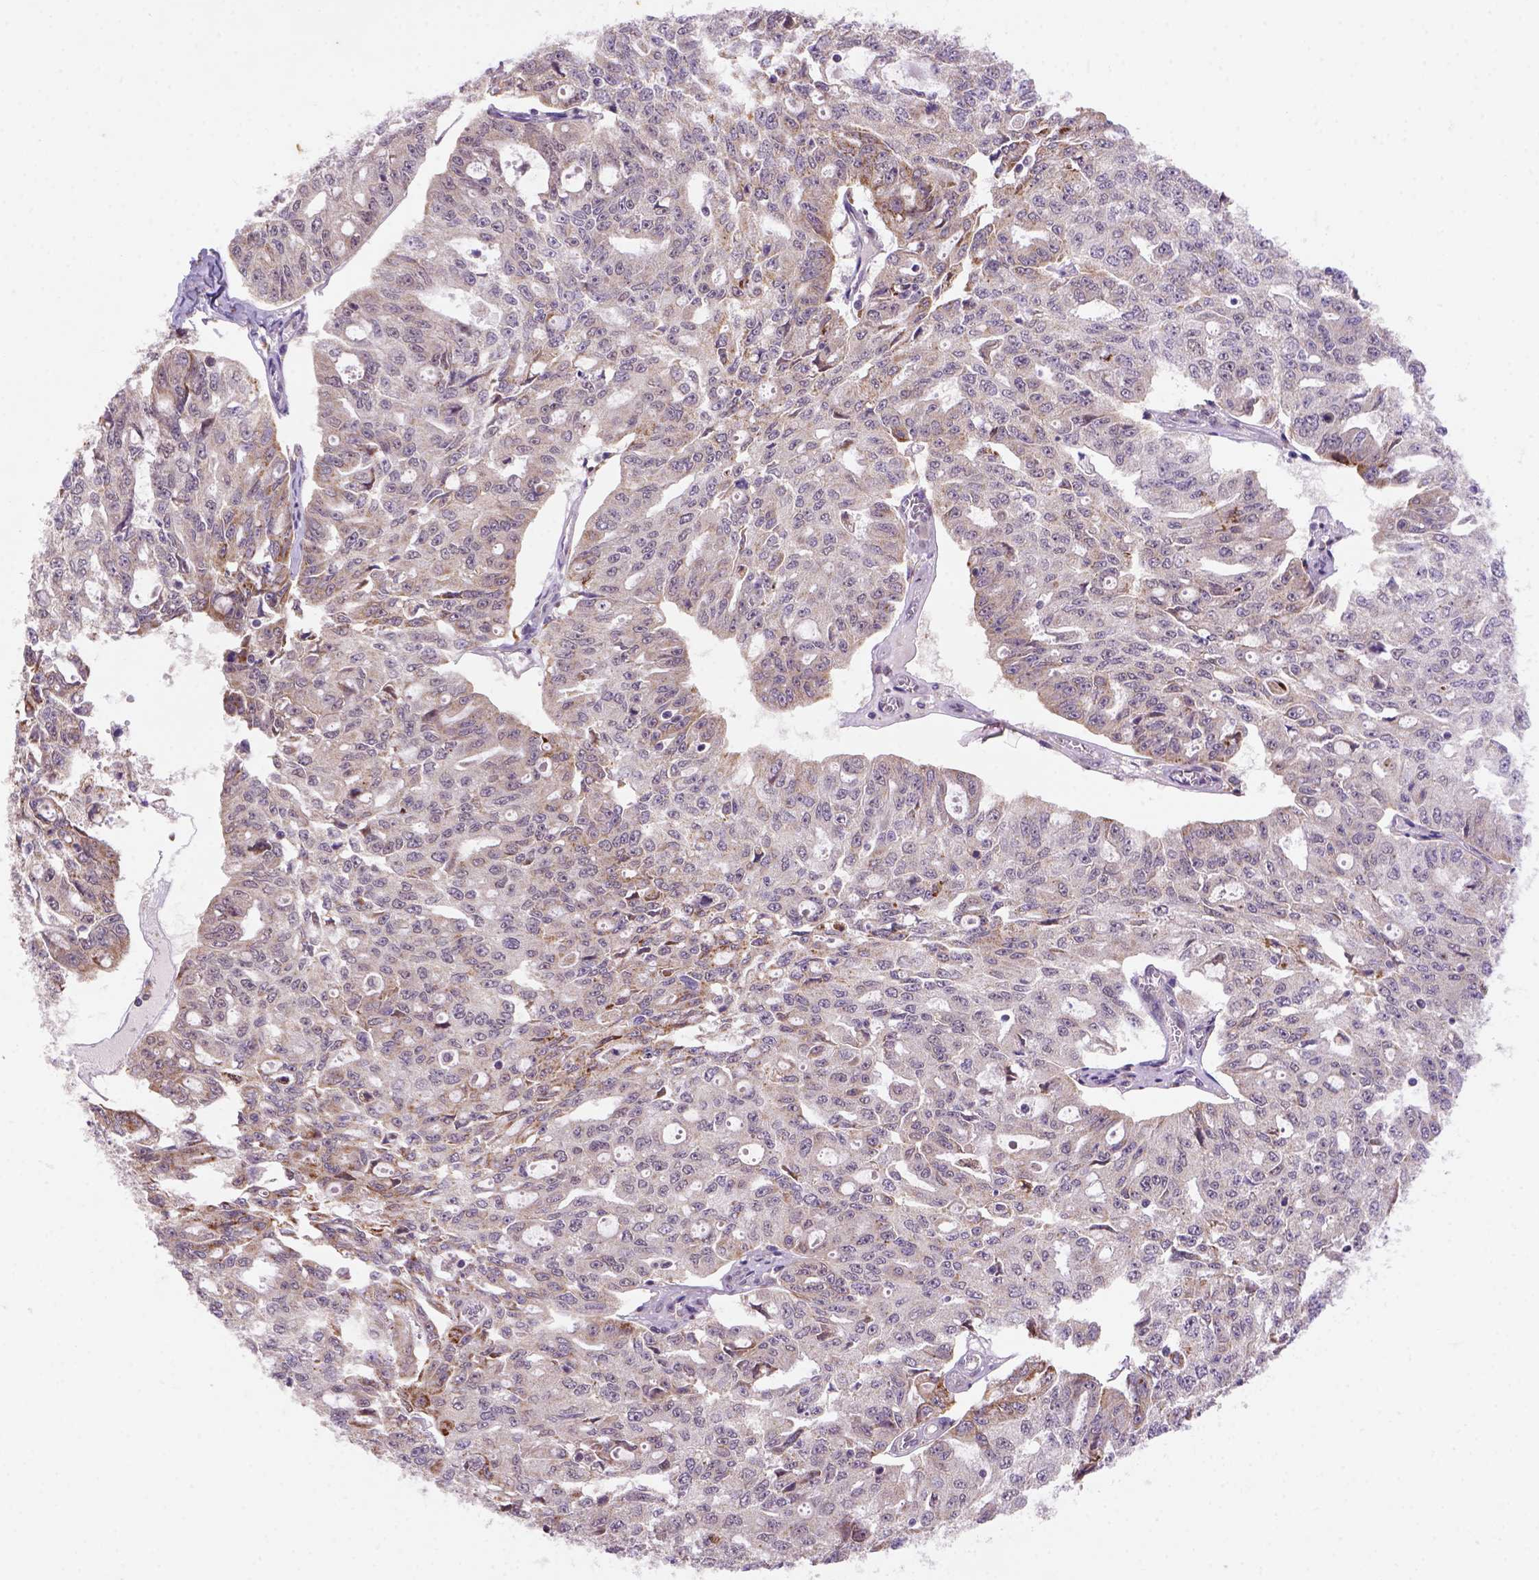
{"staining": {"intensity": "moderate", "quantity": "<25%", "location": "cytoplasmic/membranous"}, "tissue": "ovarian cancer", "cell_type": "Tumor cells", "image_type": "cancer", "snomed": [{"axis": "morphology", "description": "Carcinoma, endometroid"}, {"axis": "topography", "description": "Ovary"}], "caption": "Immunohistochemistry of human ovarian endometroid carcinoma displays low levels of moderate cytoplasmic/membranous positivity in about <25% of tumor cells.", "gene": "FZD7", "patient": {"sex": "female", "age": 65}}